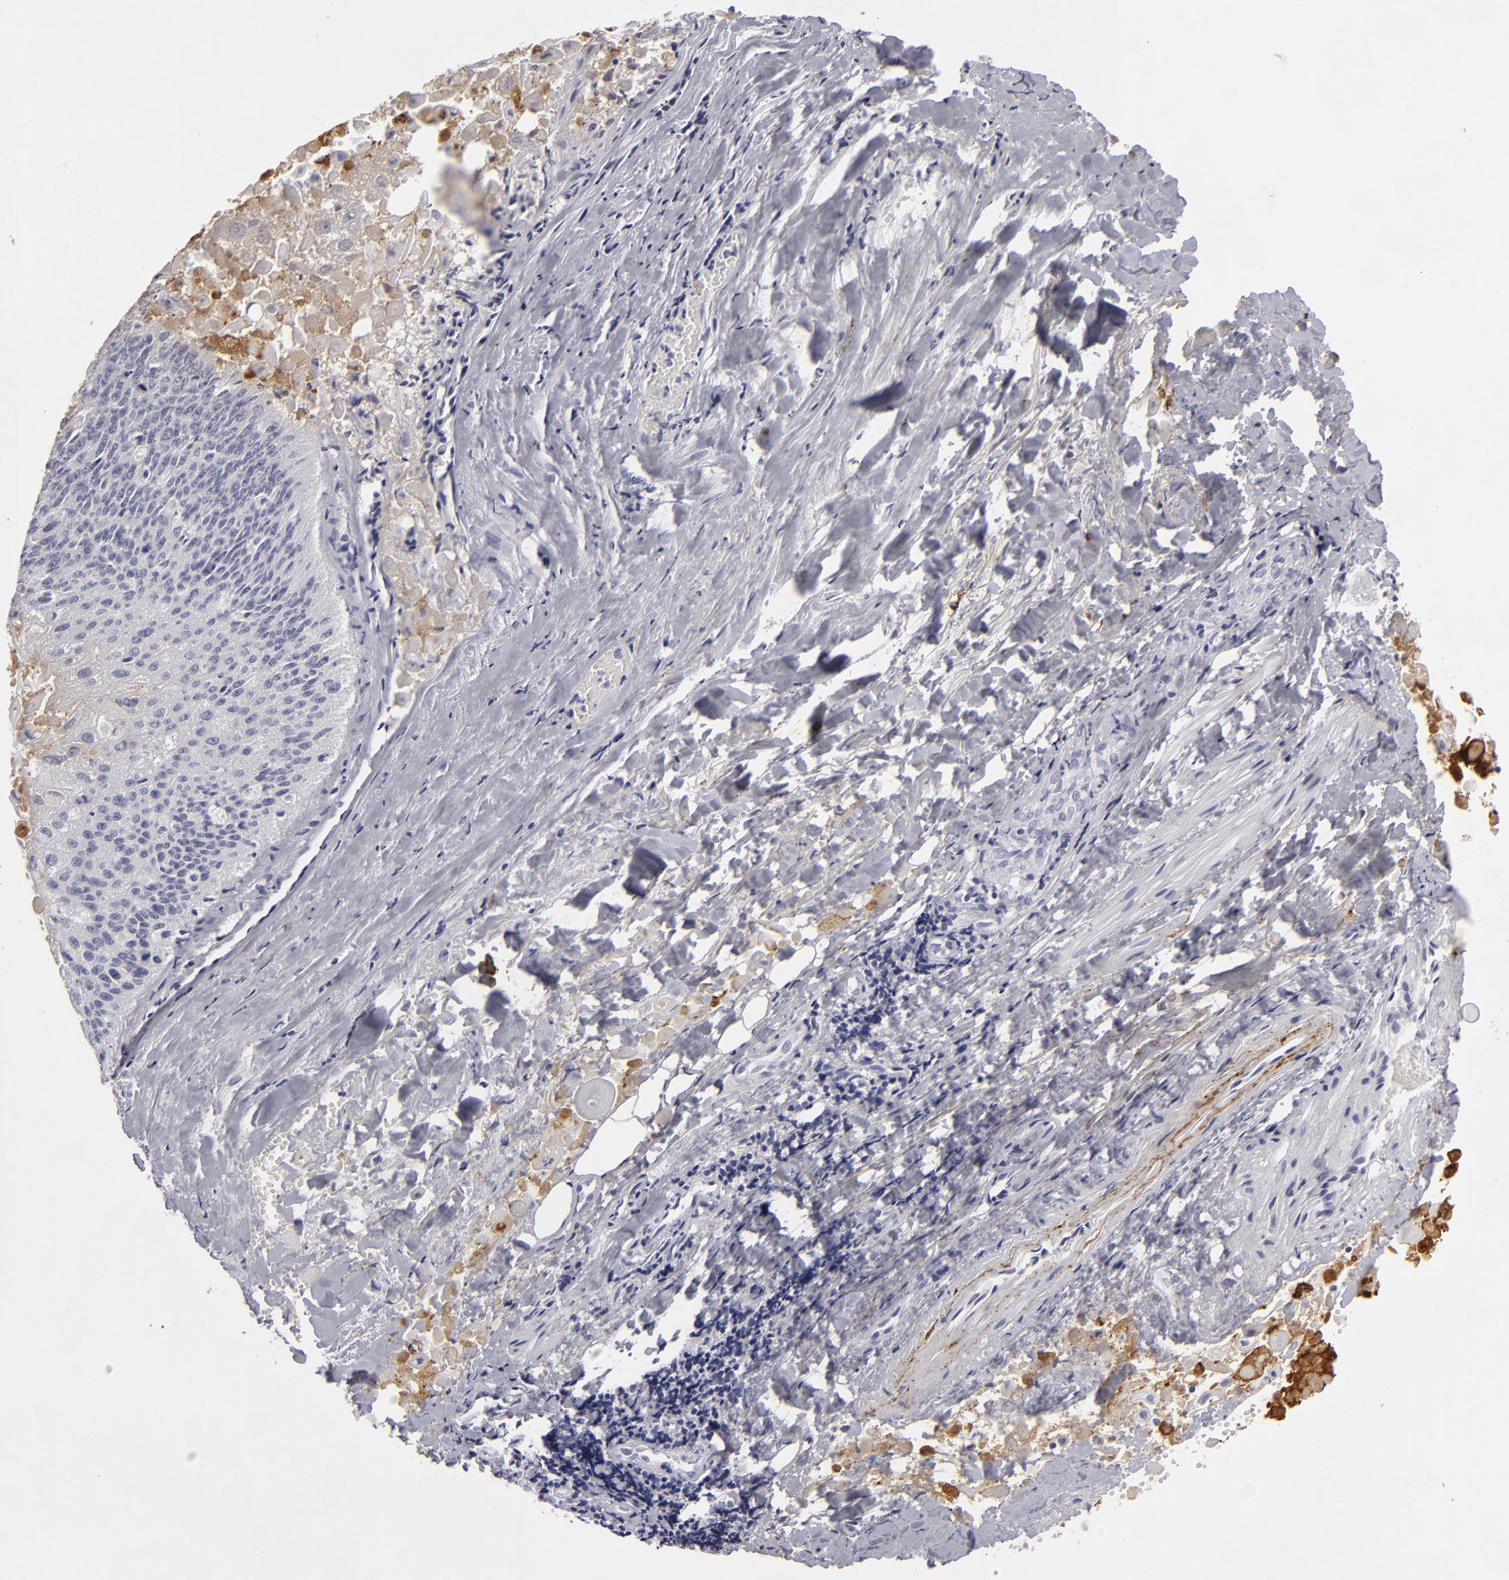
{"staining": {"intensity": "negative", "quantity": "none", "location": "none"}, "tissue": "lung cancer", "cell_type": "Tumor cells", "image_type": "cancer", "snomed": [{"axis": "morphology", "description": "Adenocarcinoma, NOS"}, {"axis": "topography", "description": "Lung"}], "caption": "An IHC histopathology image of lung cancer (adenocarcinoma) is shown. There is no staining in tumor cells of lung cancer (adenocarcinoma).", "gene": "C9", "patient": {"sex": "male", "age": 60}}